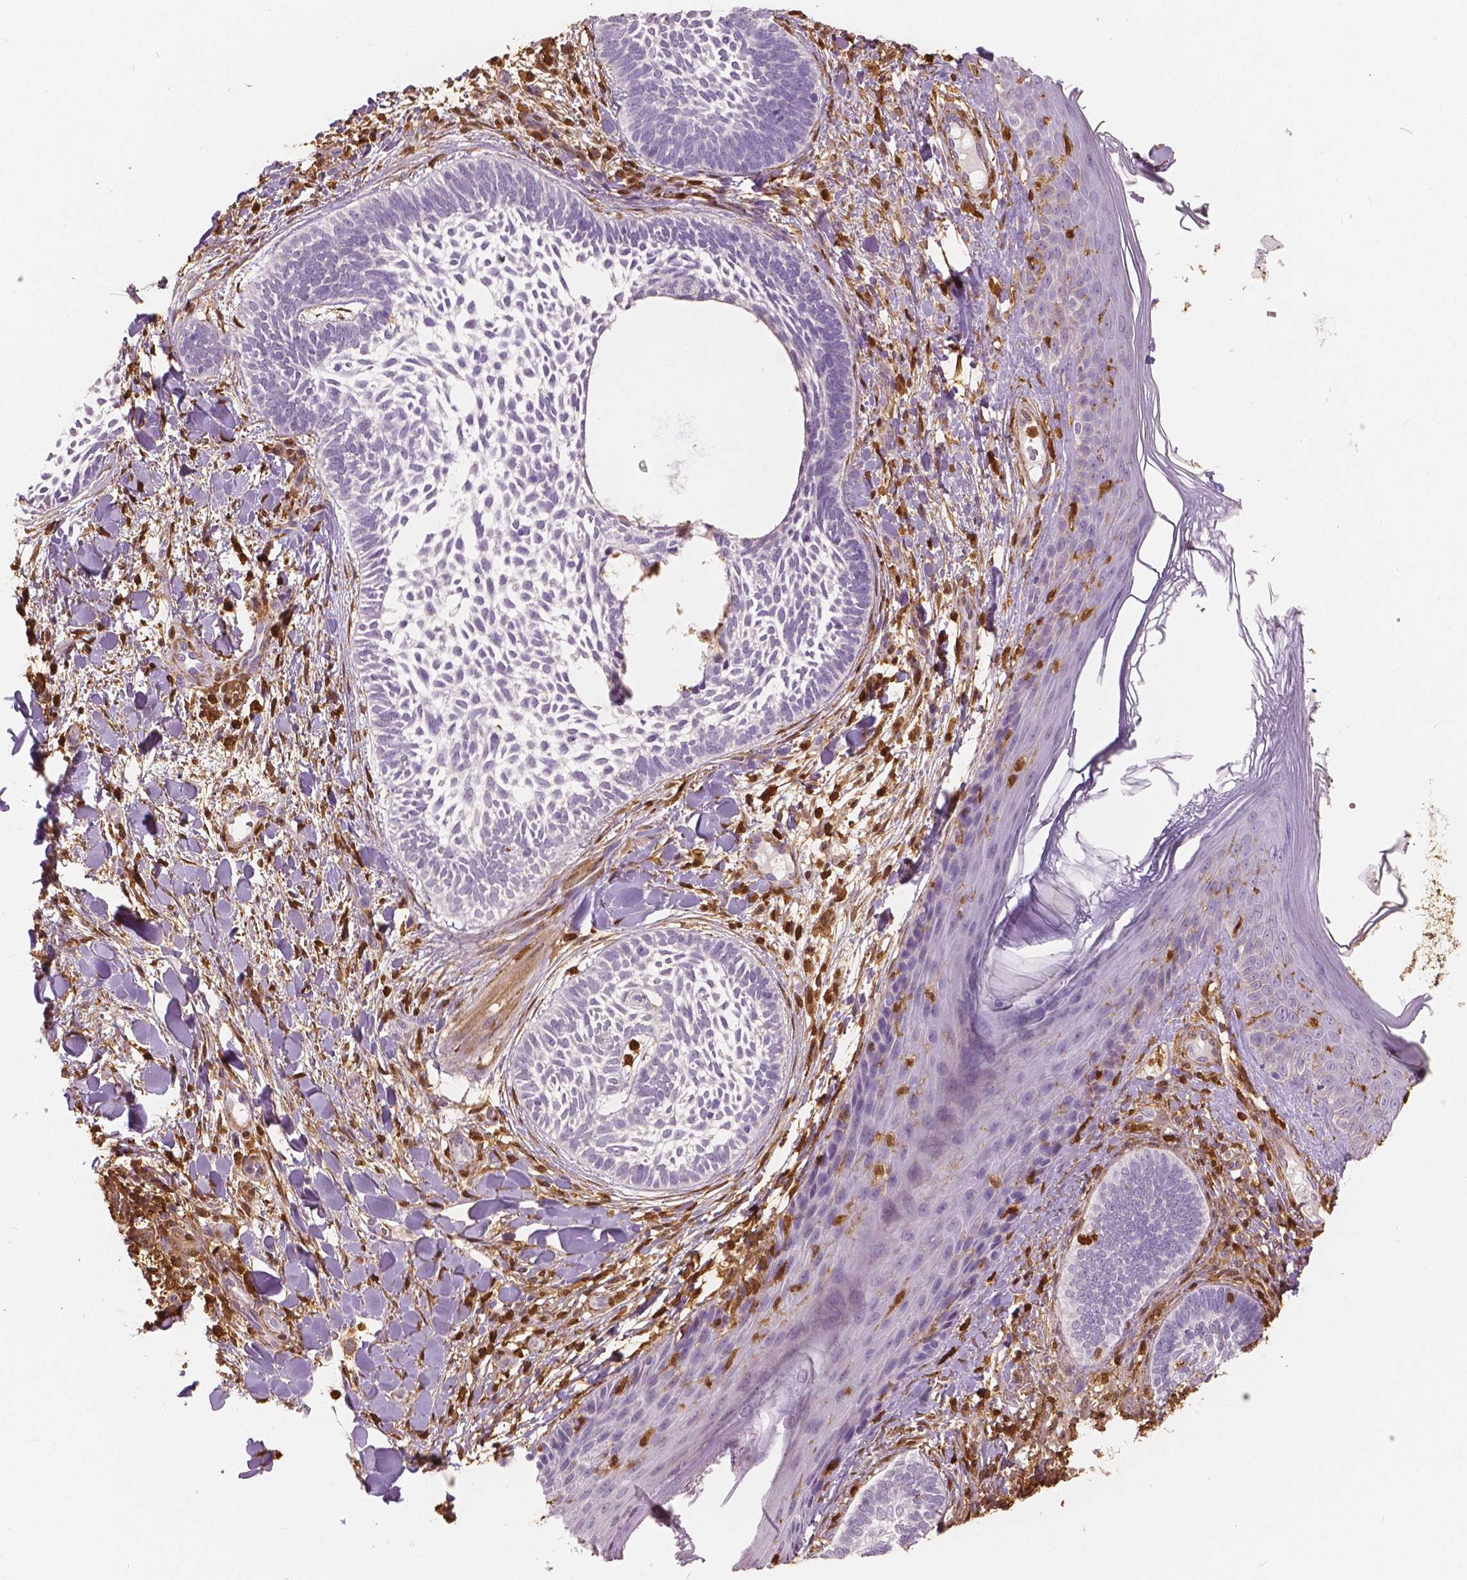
{"staining": {"intensity": "negative", "quantity": "none", "location": "none"}, "tissue": "skin cancer", "cell_type": "Tumor cells", "image_type": "cancer", "snomed": [{"axis": "morphology", "description": "Normal tissue, NOS"}, {"axis": "morphology", "description": "Basal cell carcinoma"}, {"axis": "topography", "description": "Skin"}], "caption": "Photomicrograph shows no significant protein expression in tumor cells of basal cell carcinoma (skin).", "gene": "S100A4", "patient": {"sex": "male", "age": 46}}